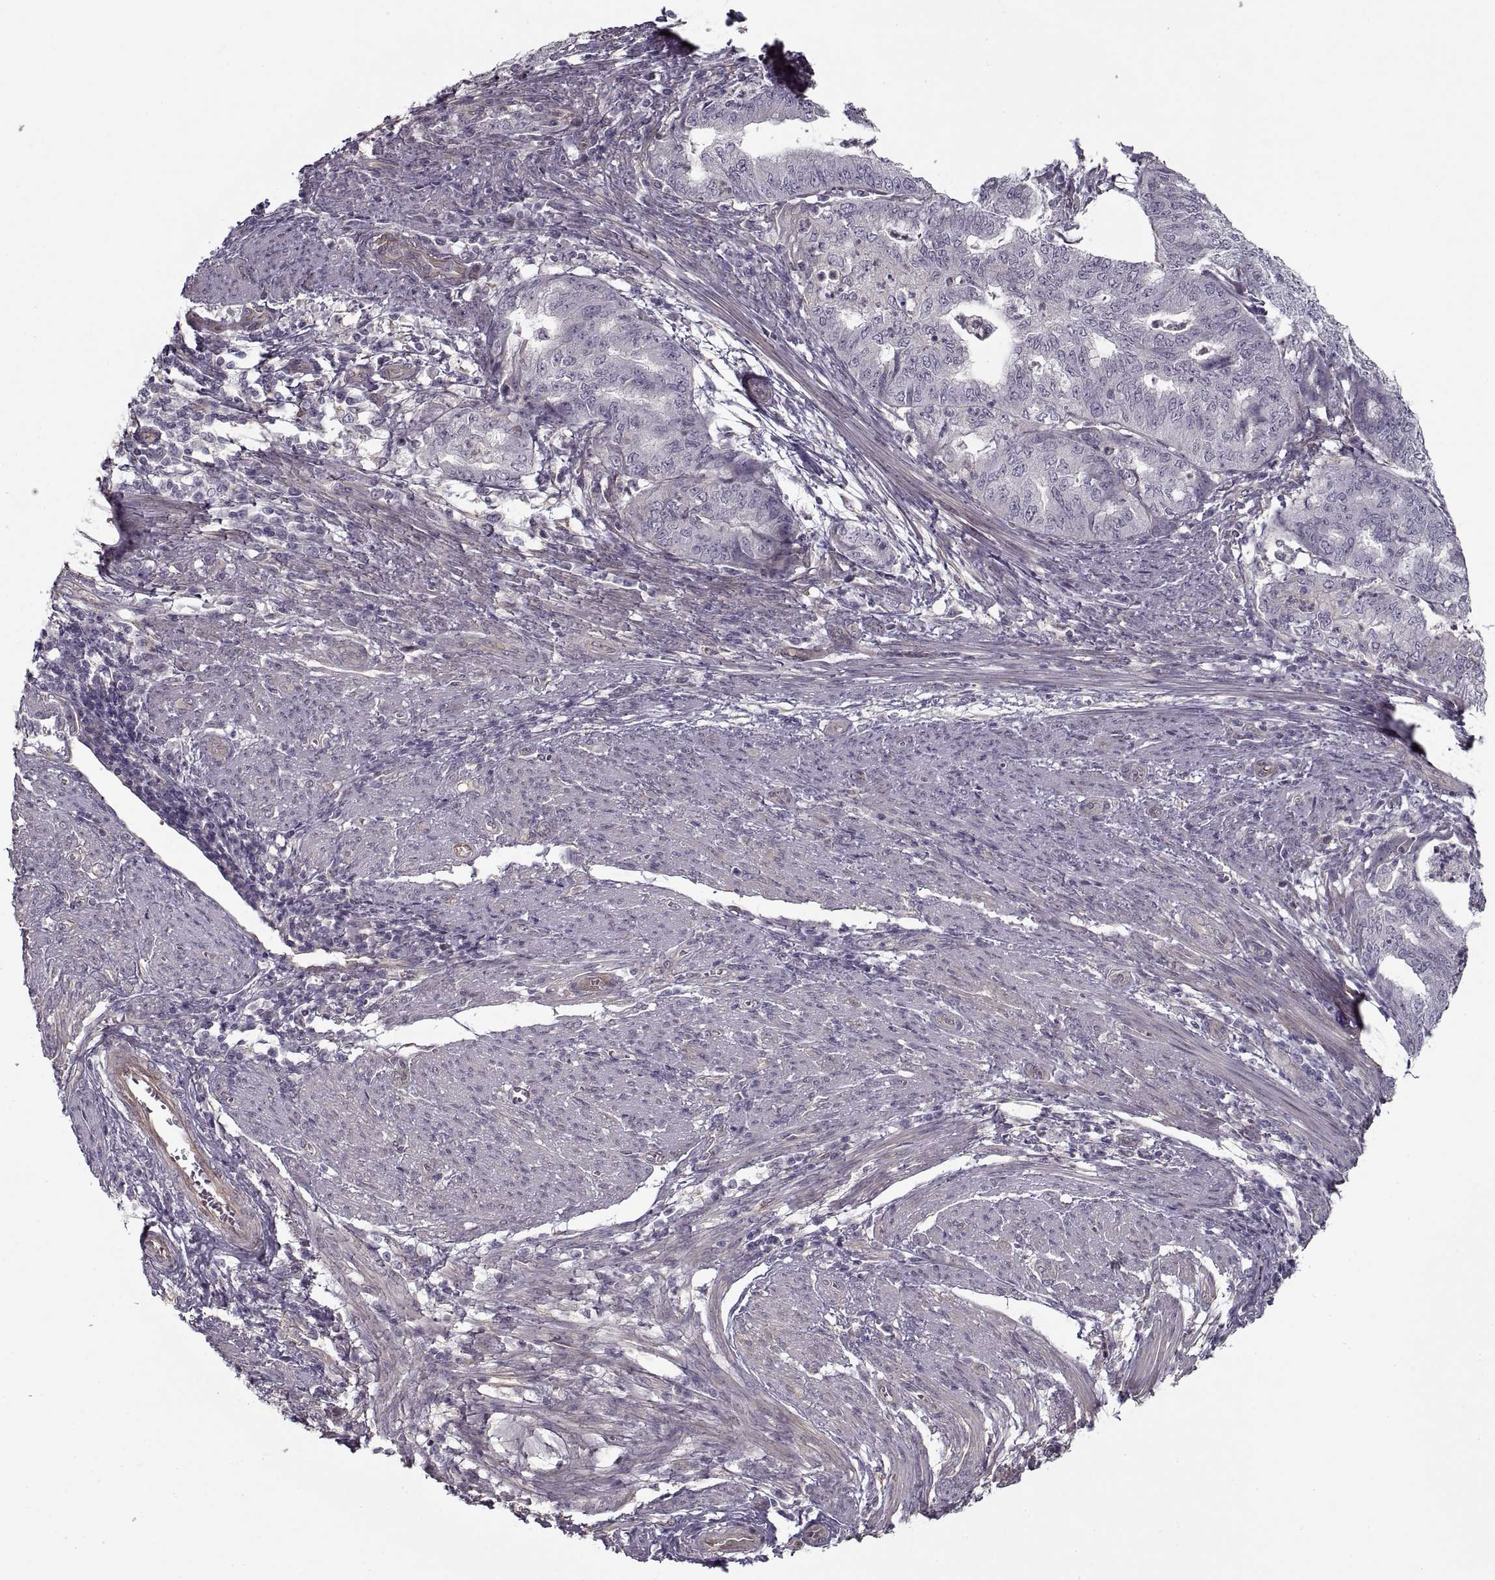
{"staining": {"intensity": "negative", "quantity": "none", "location": "none"}, "tissue": "endometrial cancer", "cell_type": "Tumor cells", "image_type": "cancer", "snomed": [{"axis": "morphology", "description": "Adenocarcinoma, NOS"}, {"axis": "topography", "description": "Endometrium"}], "caption": "Tumor cells are negative for protein expression in human endometrial cancer.", "gene": "LAMB2", "patient": {"sex": "female", "age": 79}}